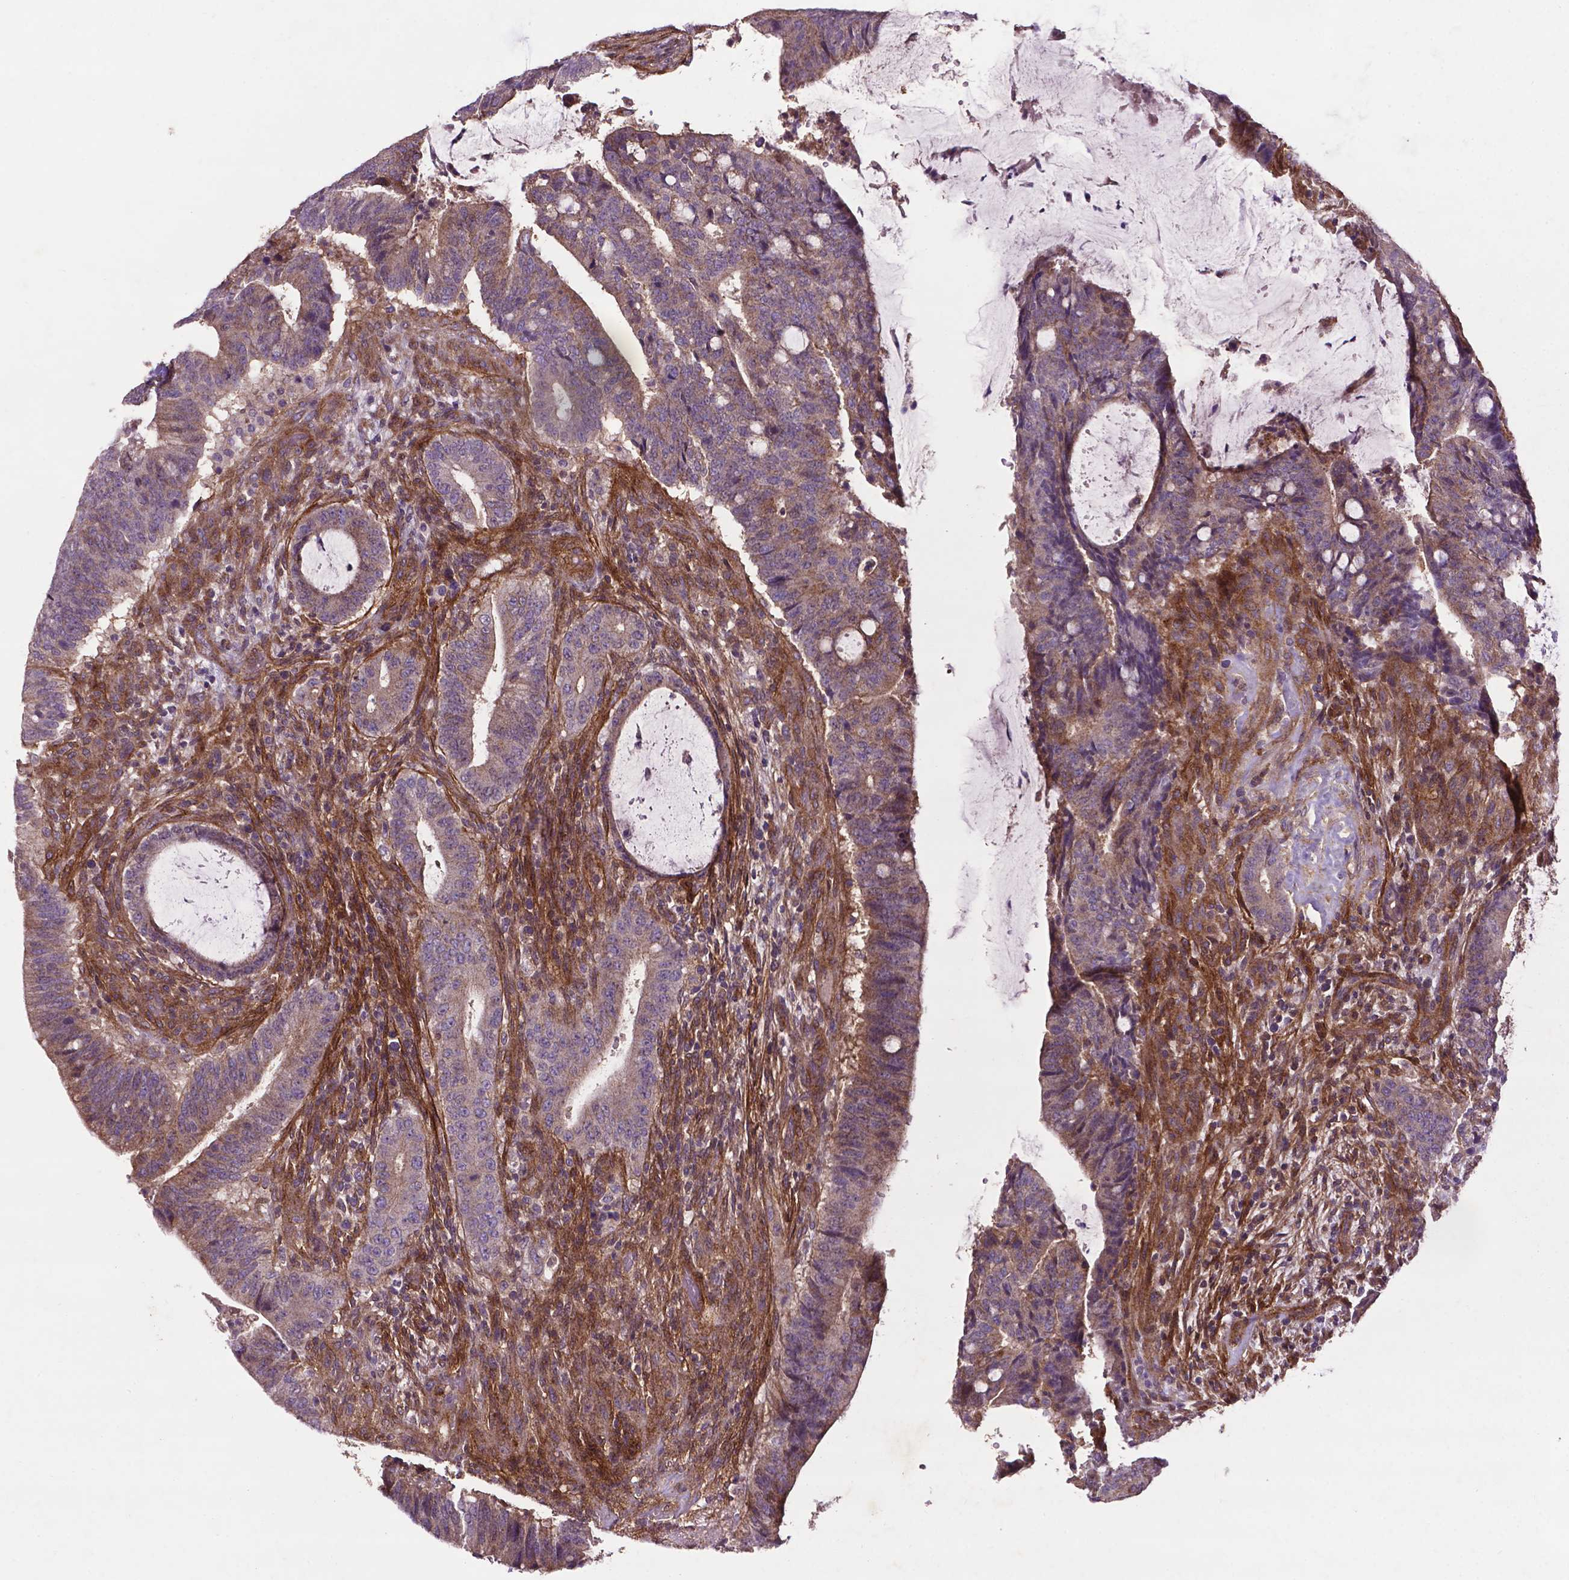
{"staining": {"intensity": "weak", "quantity": "25%-75%", "location": "cytoplasmic/membranous"}, "tissue": "colorectal cancer", "cell_type": "Tumor cells", "image_type": "cancer", "snomed": [{"axis": "morphology", "description": "Adenocarcinoma, NOS"}, {"axis": "topography", "description": "Colon"}], "caption": "There is low levels of weak cytoplasmic/membranous positivity in tumor cells of colorectal adenocarcinoma, as demonstrated by immunohistochemical staining (brown color).", "gene": "RRAS", "patient": {"sex": "female", "age": 43}}